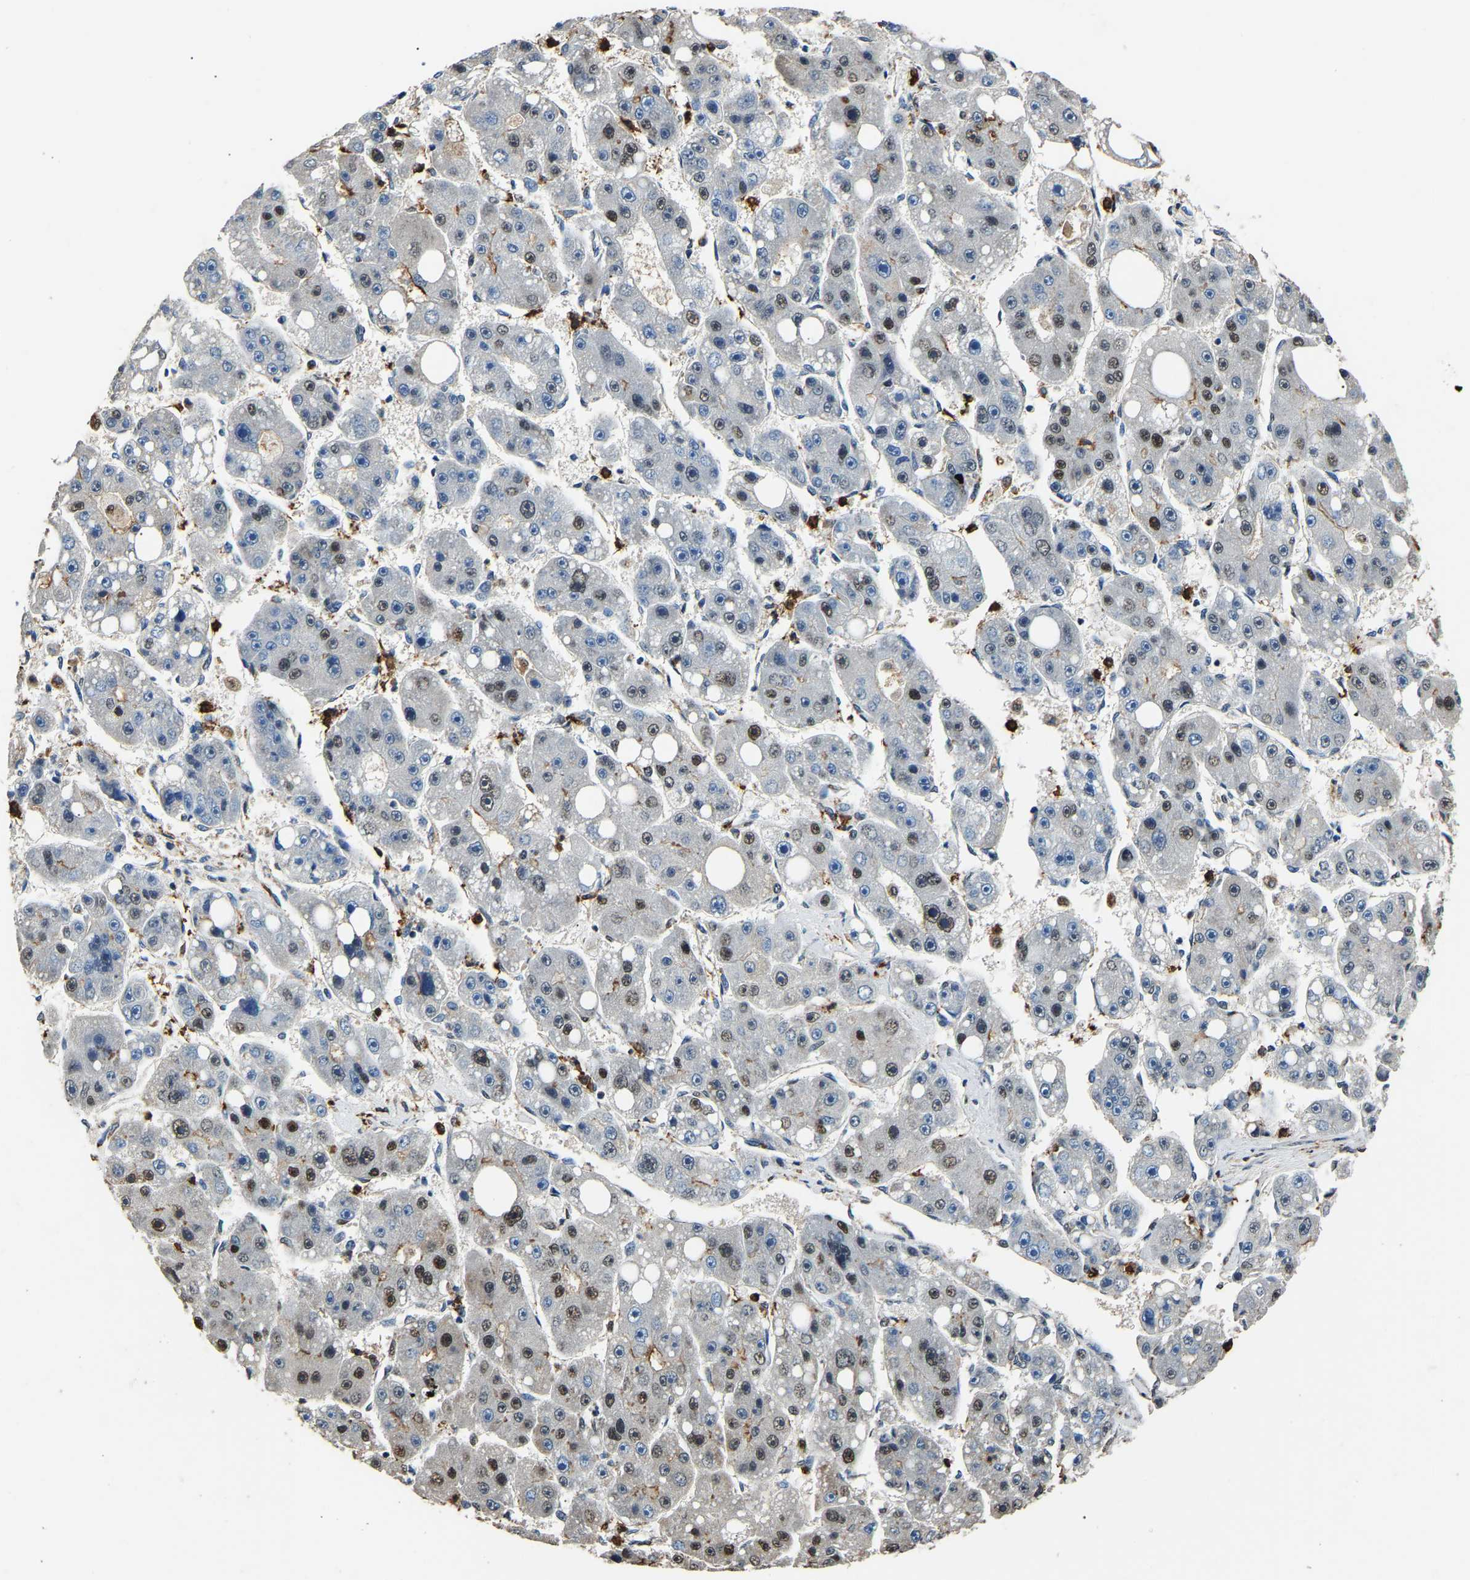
{"staining": {"intensity": "moderate", "quantity": "<25%", "location": "nuclear"}, "tissue": "liver cancer", "cell_type": "Tumor cells", "image_type": "cancer", "snomed": [{"axis": "morphology", "description": "Carcinoma, Hepatocellular, NOS"}, {"axis": "topography", "description": "Liver"}], "caption": "Immunohistochemistry photomicrograph of neoplastic tissue: human liver hepatocellular carcinoma stained using immunohistochemistry (IHC) demonstrates low levels of moderate protein expression localized specifically in the nuclear of tumor cells, appearing as a nuclear brown color.", "gene": "SAFB", "patient": {"sex": "female", "age": 61}}